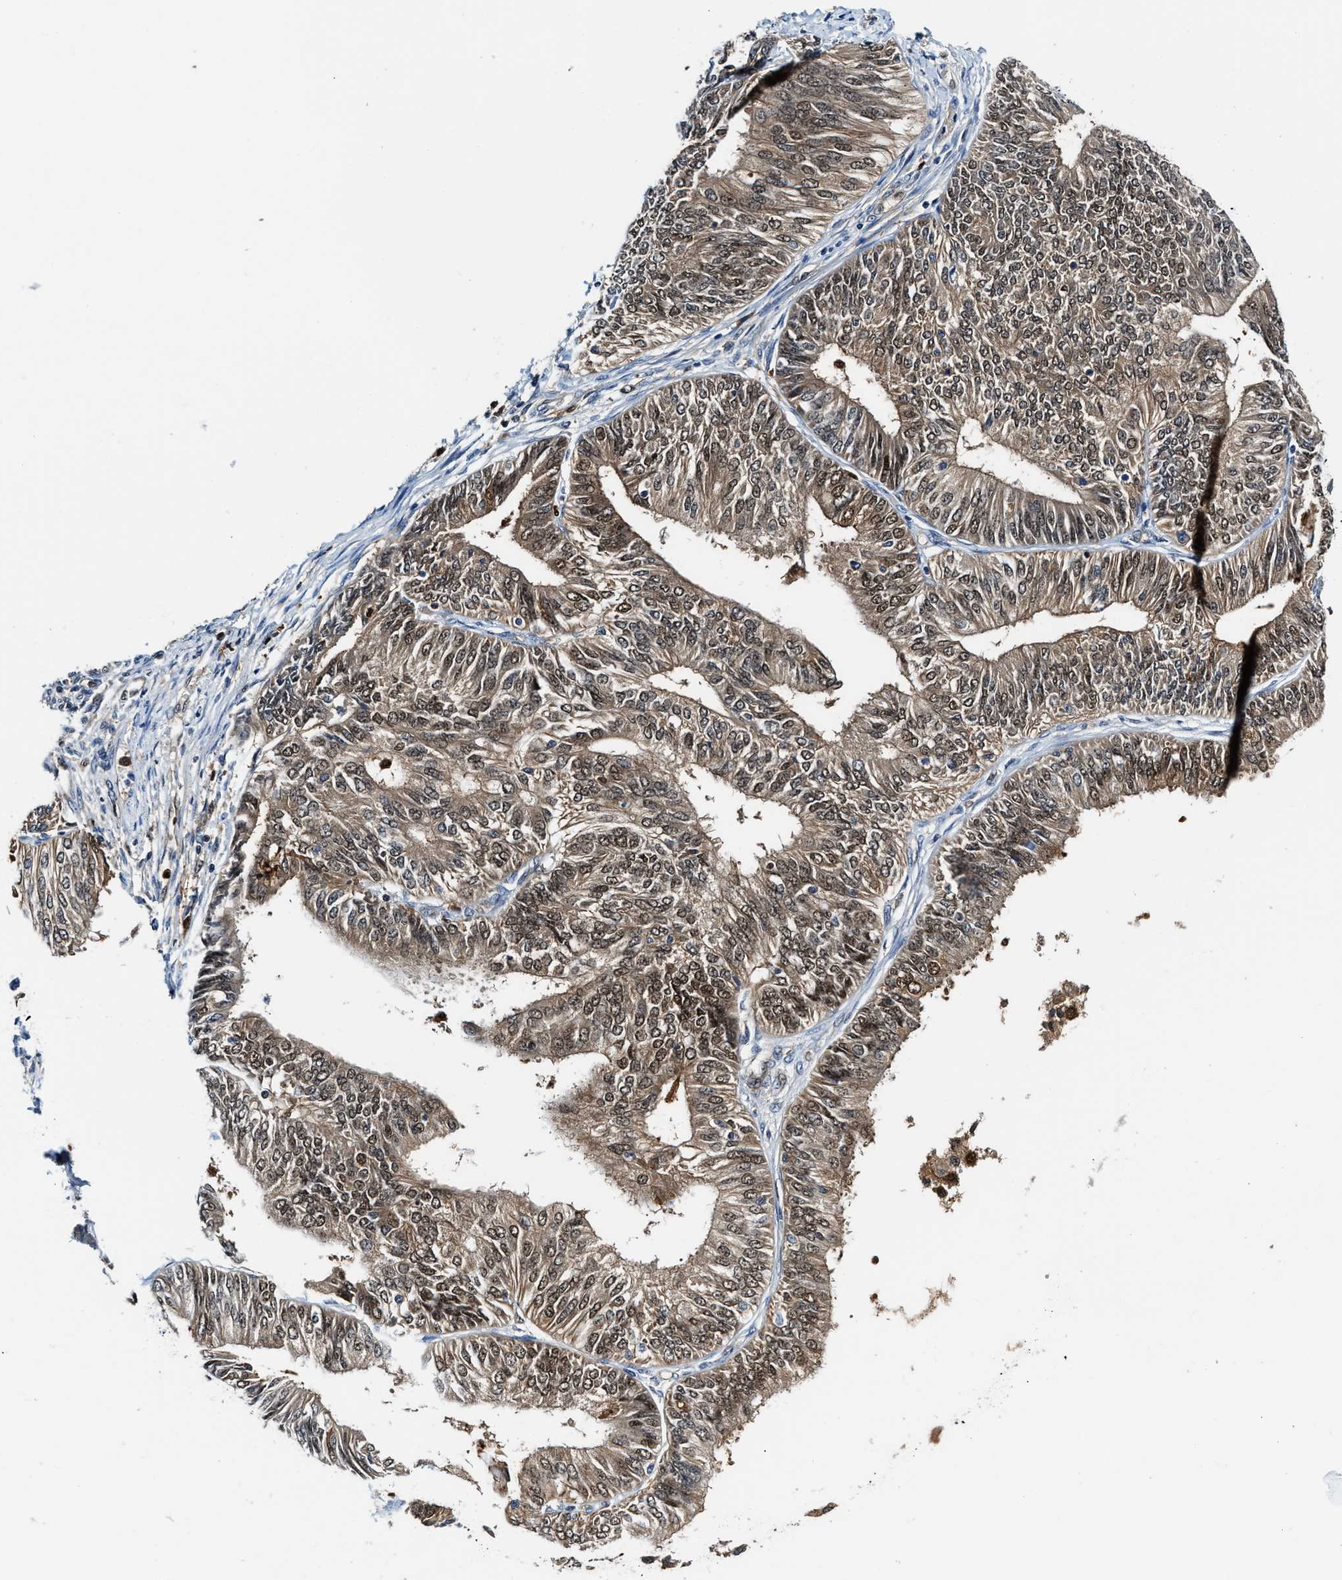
{"staining": {"intensity": "moderate", "quantity": ">75%", "location": "cytoplasmic/membranous,nuclear"}, "tissue": "endometrial cancer", "cell_type": "Tumor cells", "image_type": "cancer", "snomed": [{"axis": "morphology", "description": "Adenocarcinoma, NOS"}, {"axis": "topography", "description": "Endometrium"}], "caption": "The histopathology image shows immunohistochemical staining of endometrial cancer (adenocarcinoma). There is moderate cytoplasmic/membranous and nuclear expression is seen in approximately >75% of tumor cells.", "gene": "LTA4H", "patient": {"sex": "female", "age": 58}}